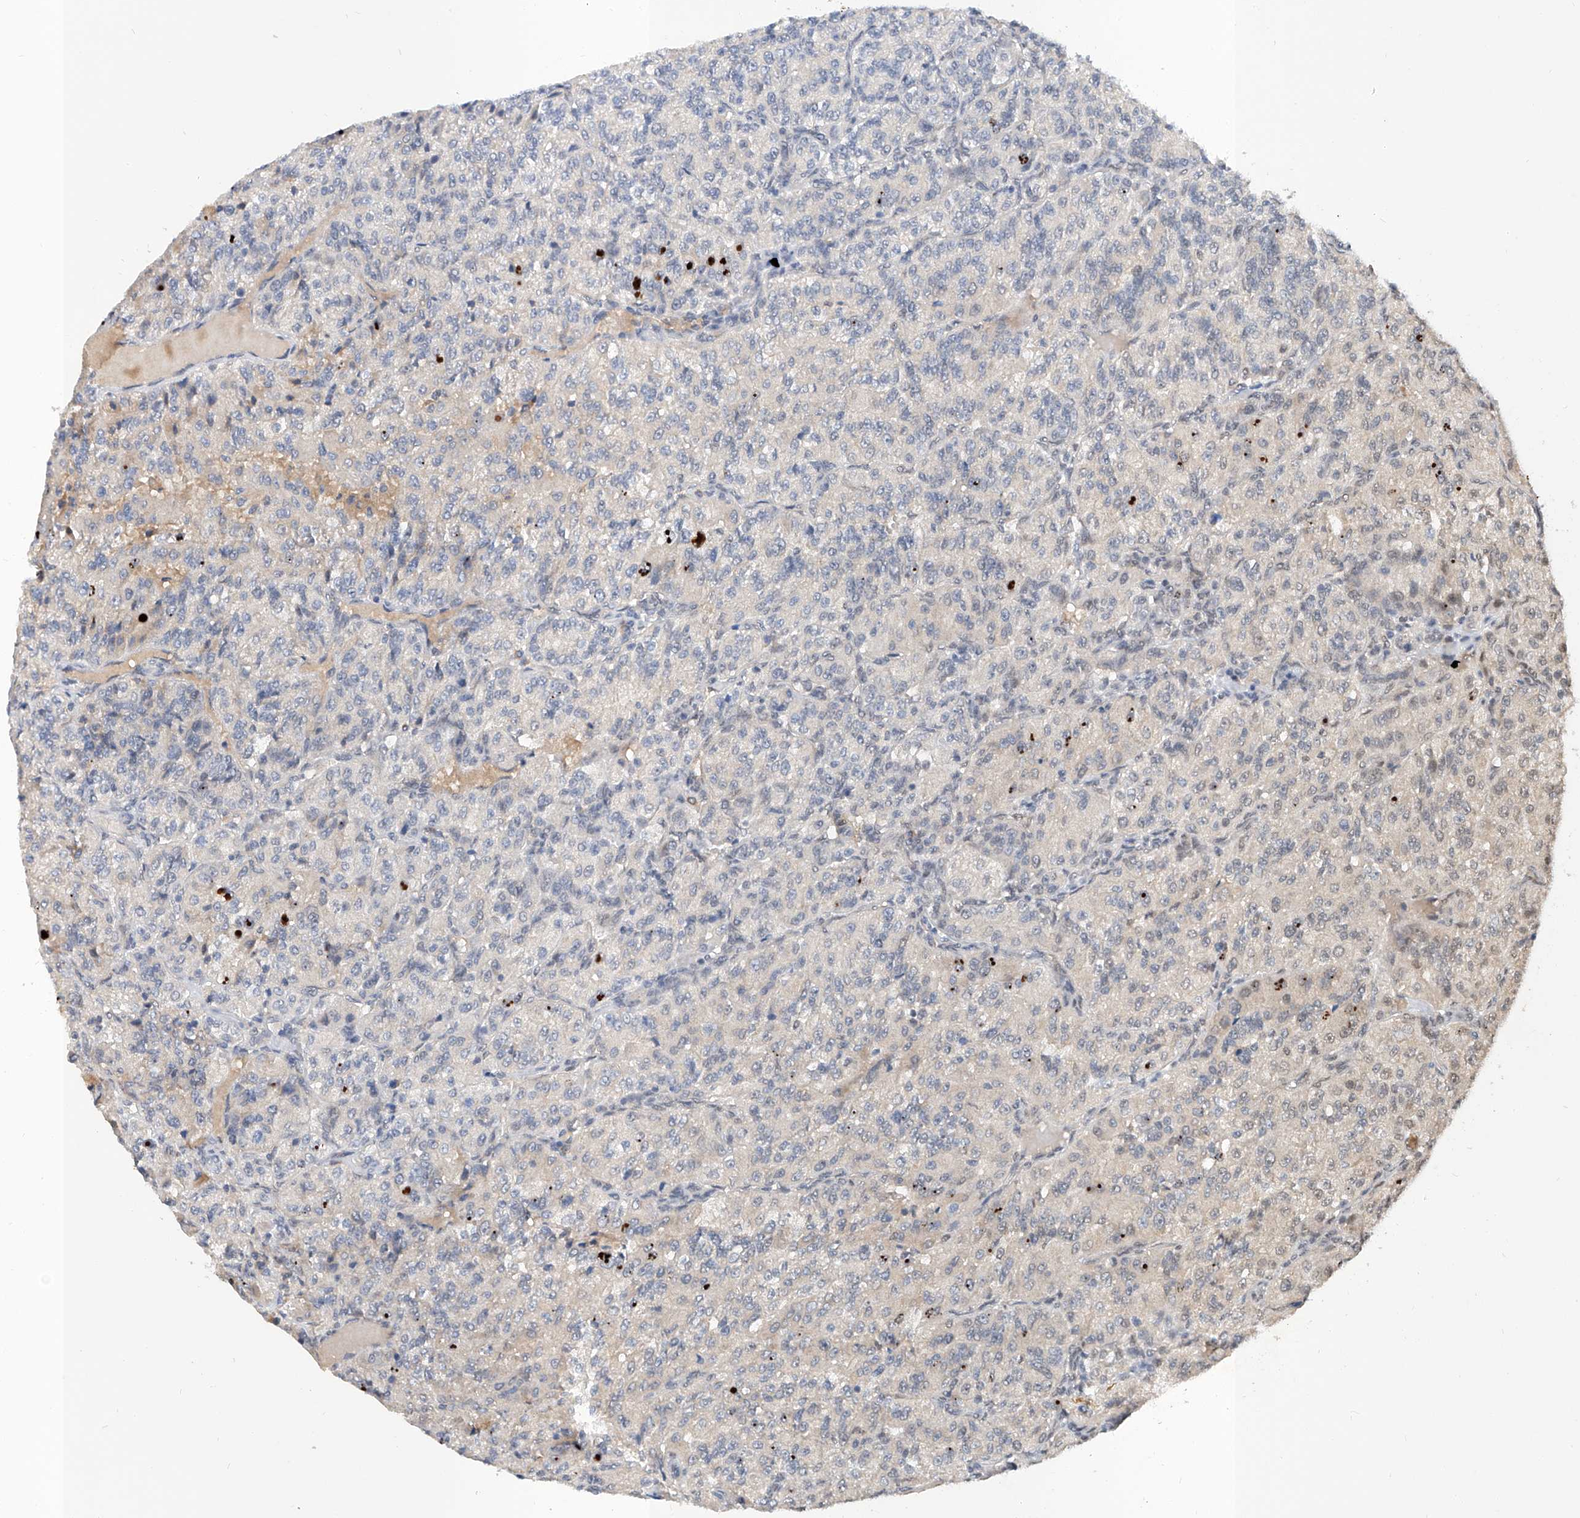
{"staining": {"intensity": "negative", "quantity": "none", "location": "none"}, "tissue": "renal cancer", "cell_type": "Tumor cells", "image_type": "cancer", "snomed": [{"axis": "morphology", "description": "Adenocarcinoma, NOS"}, {"axis": "topography", "description": "Kidney"}], "caption": "This image is of adenocarcinoma (renal) stained with immunohistochemistry (IHC) to label a protein in brown with the nuclei are counter-stained blue. There is no positivity in tumor cells.", "gene": "CARMIL3", "patient": {"sex": "female", "age": 63}}